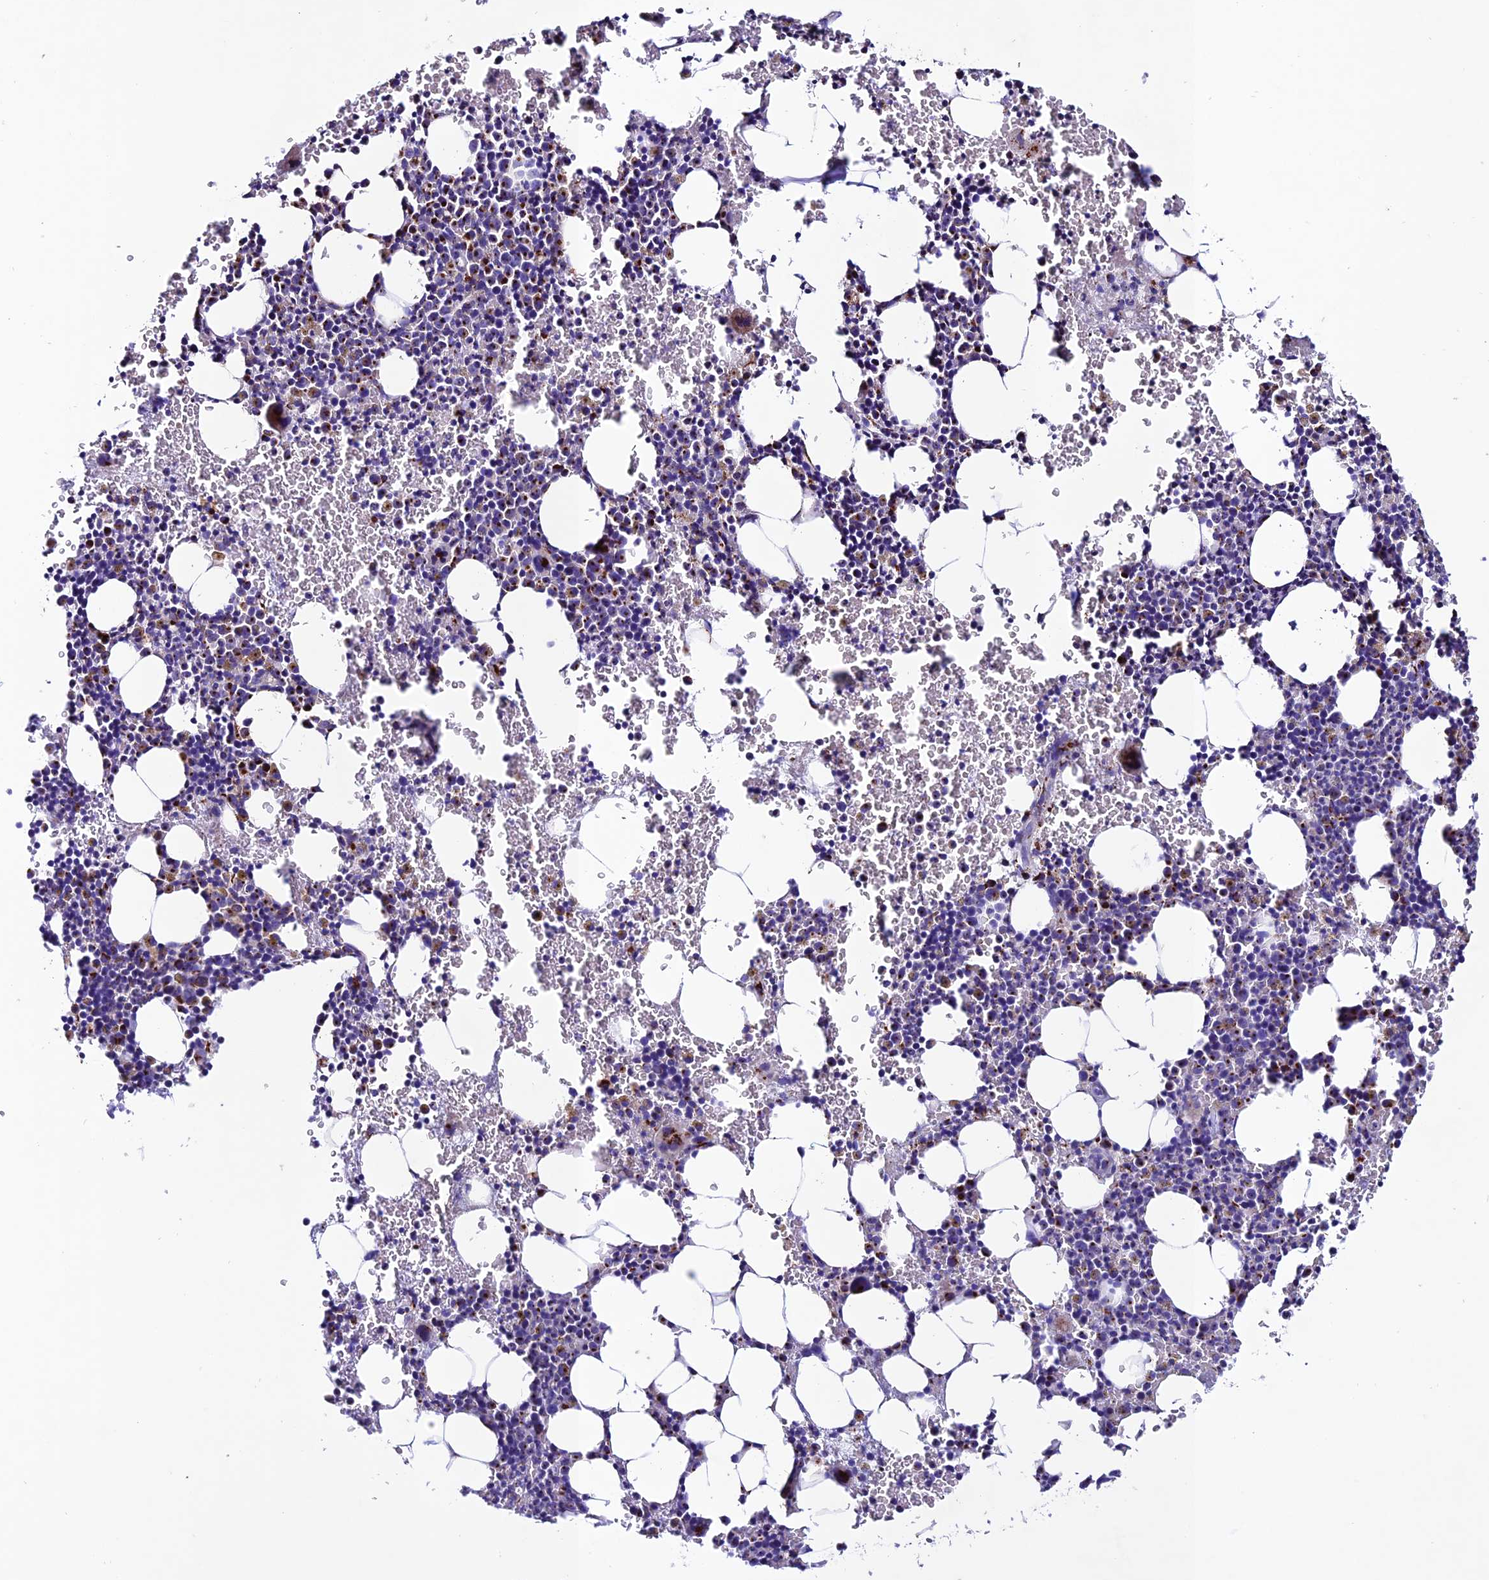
{"staining": {"intensity": "strong", "quantity": "<25%", "location": "cytoplasmic/membranous"}, "tissue": "bone marrow", "cell_type": "Hematopoietic cells", "image_type": "normal", "snomed": [{"axis": "morphology", "description": "Normal tissue, NOS"}, {"axis": "topography", "description": "Bone marrow"}], "caption": "This is an image of IHC staining of unremarkable bone marrow, which shows strong staining in the cytoplasmic/membranous of hematopoietic cells.", "gene": "OR51Q1", "patient": {"sex": "male", "age": 41}}